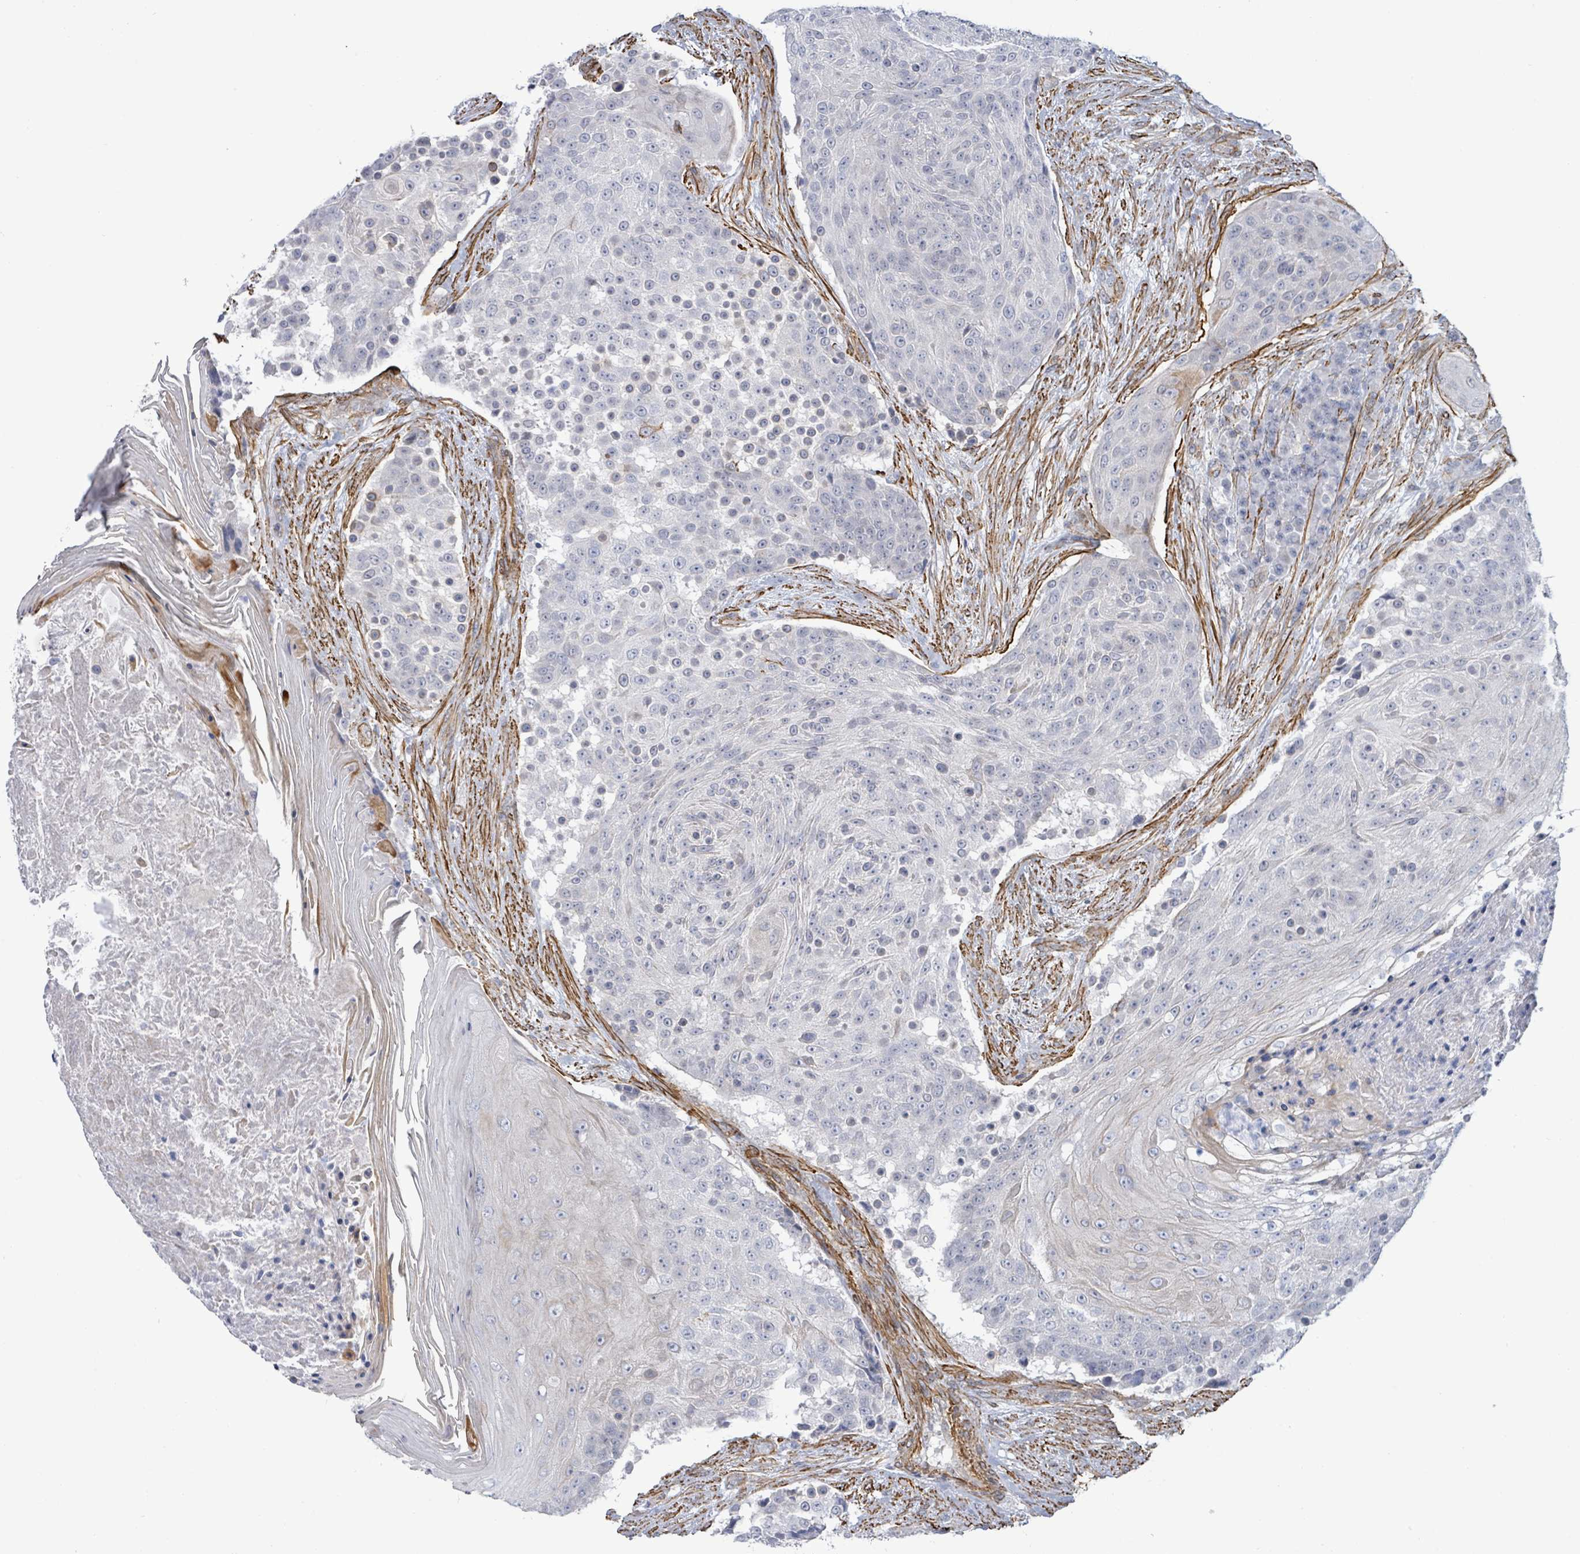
{"staining": {"intensity": "negative", "quantity": "none", "location": "none"}, "tissue": "urothelial cancer", "cell_type": "Tumor cells", "image_type": "cancer", "snomed": [{"axis": "morphology", "description": "Urothelial carcinoma, High grade"}, {"axis": "topography", "description": "Urinary bladder"}], "caption": "DAB (3,3'-diaminobenzidine) immunohistochemical staining of high-grade urothelial carcinoma demonstrates no significant positivity in tumor cells.", "gene": "DMRTC1B", "patient": {"sex": "female", "age": 63}}